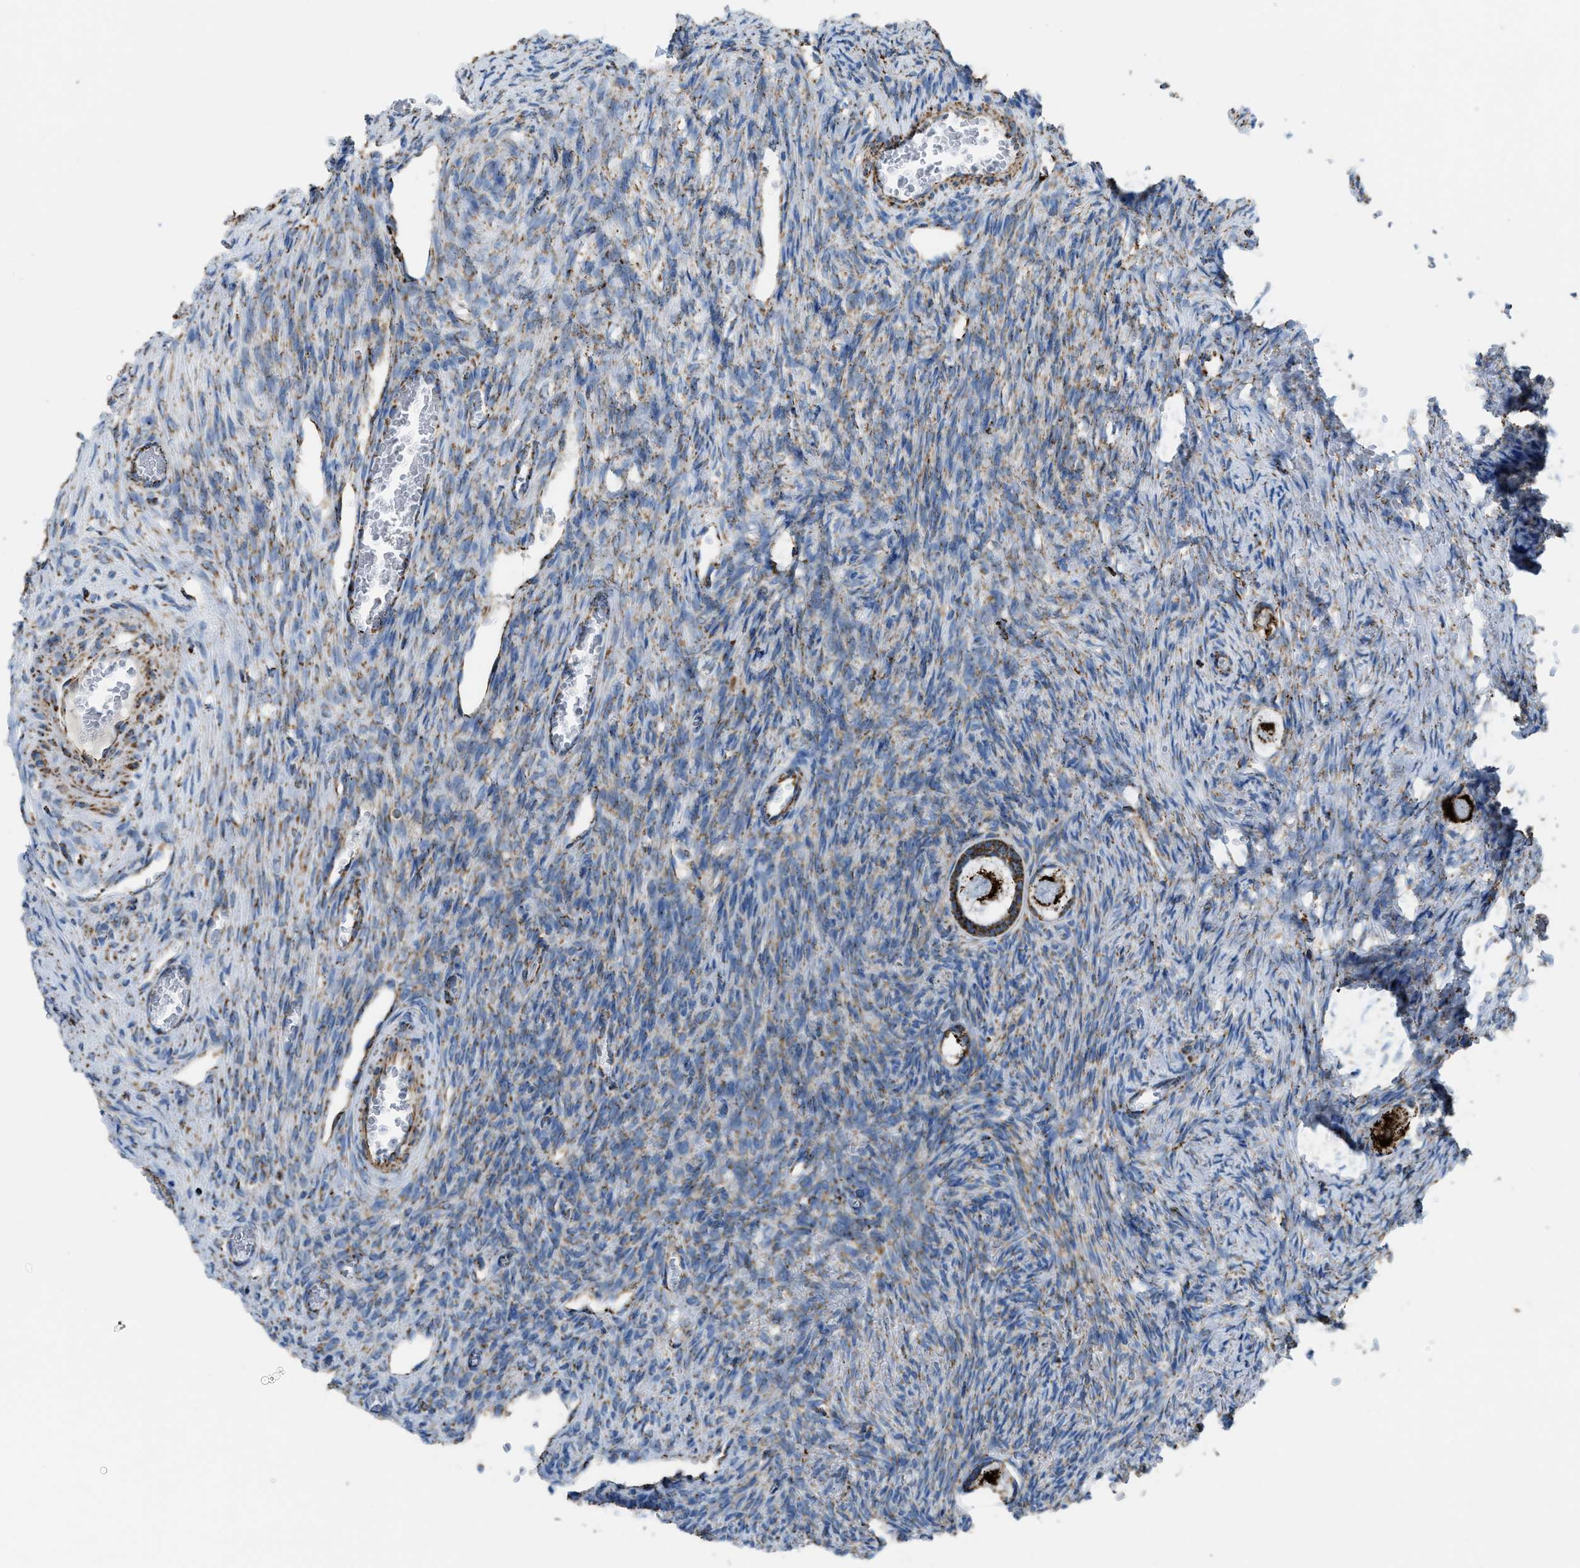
{"staining": {"intensity": "strong", "quantity": ">75%", "location": "cytoplasmic/membranous"}, "tissue": "ovary", "cell_type": "Follicle cells", "image_type": "normal", "snomed": [{"axis": "morphology", "description": "Normal tissue, NOS"}, {"axis": "topography", "description": "Ovary"}], "caption": "Ovary stained for a protein exhibits strong cytoplasmic/membranous positivity in follicle cells.", "gene": "ETFB", "patient": {"sex": "female", "age": 27}}